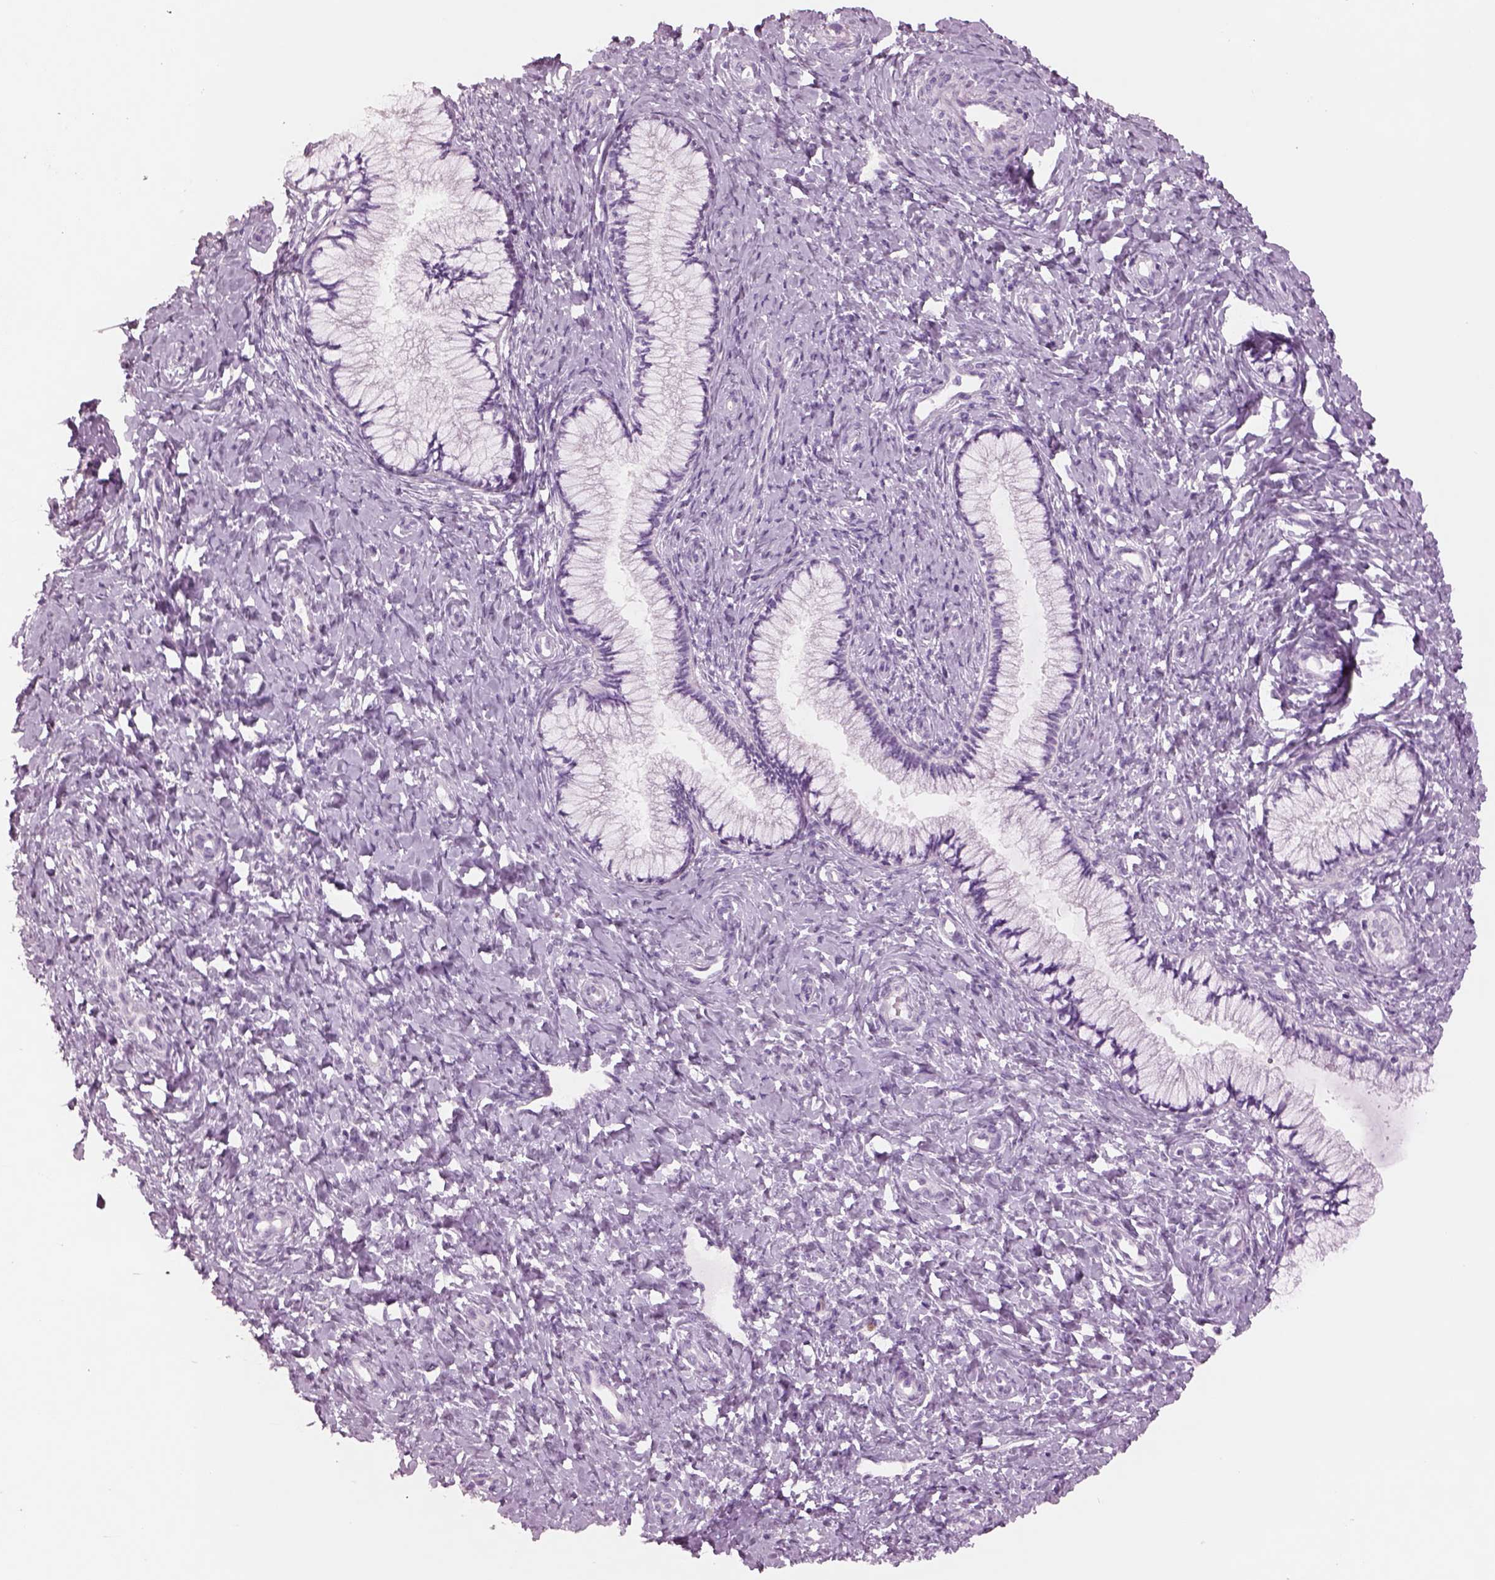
{"staining": {"intensity": "negative", "quantity": "none", "location": "none"}, "tissue": "cervix", "cell_type": "Glandular cells", "image_type": "normal", "snomed": [{"axis": "morphology", "description": "Normal tissue, NOS"}, {"axis": "topography", "description": "Cervix"}], "caption": "Immunohistochemistry (IHC) of unremarkable cervix shows no staining in glandular cells. (Immunohistochemistry, brightfield microscopy, high magnification).", "gene": "RHO", "patient": {"sex": "female", "age": 37}}